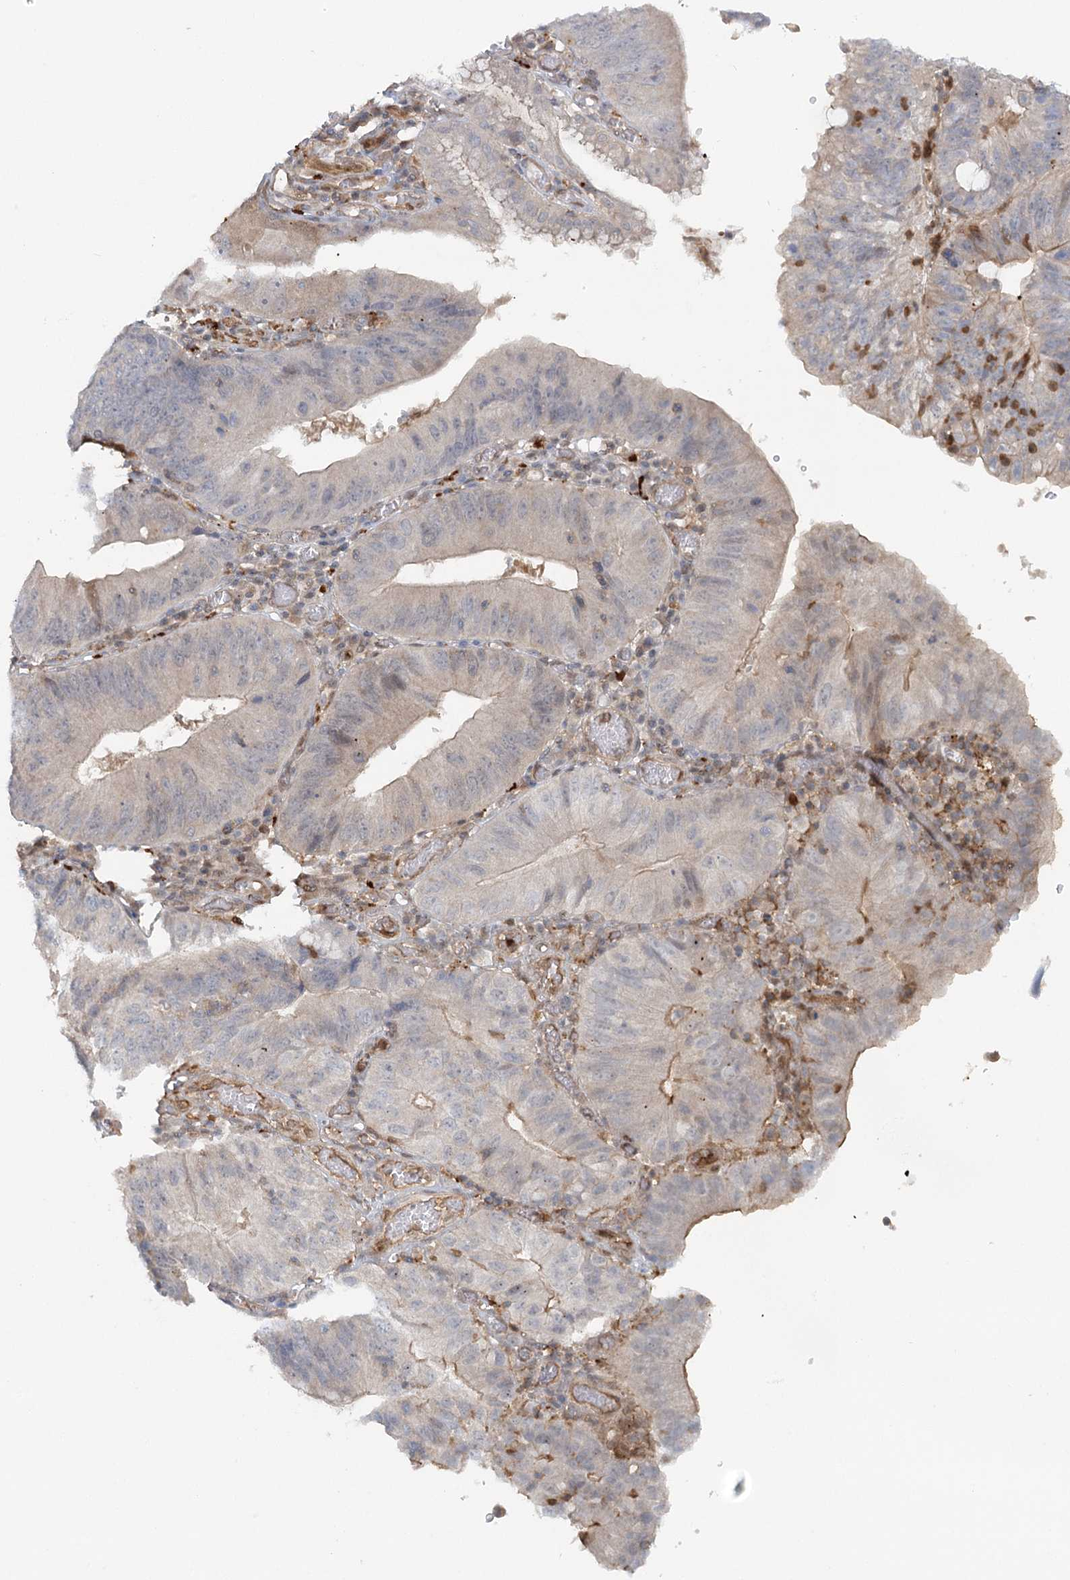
{"staining": {"intensity": "weak", "quantity": "<25%", "location": "cytoplasmic/membranous"}, "tissue": "stomach cancer", "cell_type": "Tumor cells", "image_type": "cancer", "snomed": [{"axis": "morphology", "description": "Adenocarcinoma, NOS"}, {"axis": "topography", "description": "Stomach"}], "caption": "Adenocarcinoma (stomach) stained for a protein using IHC shows no expression tumor cells.", "gene": "GBE1", "patient": {"sex": "male", "age": 59}}